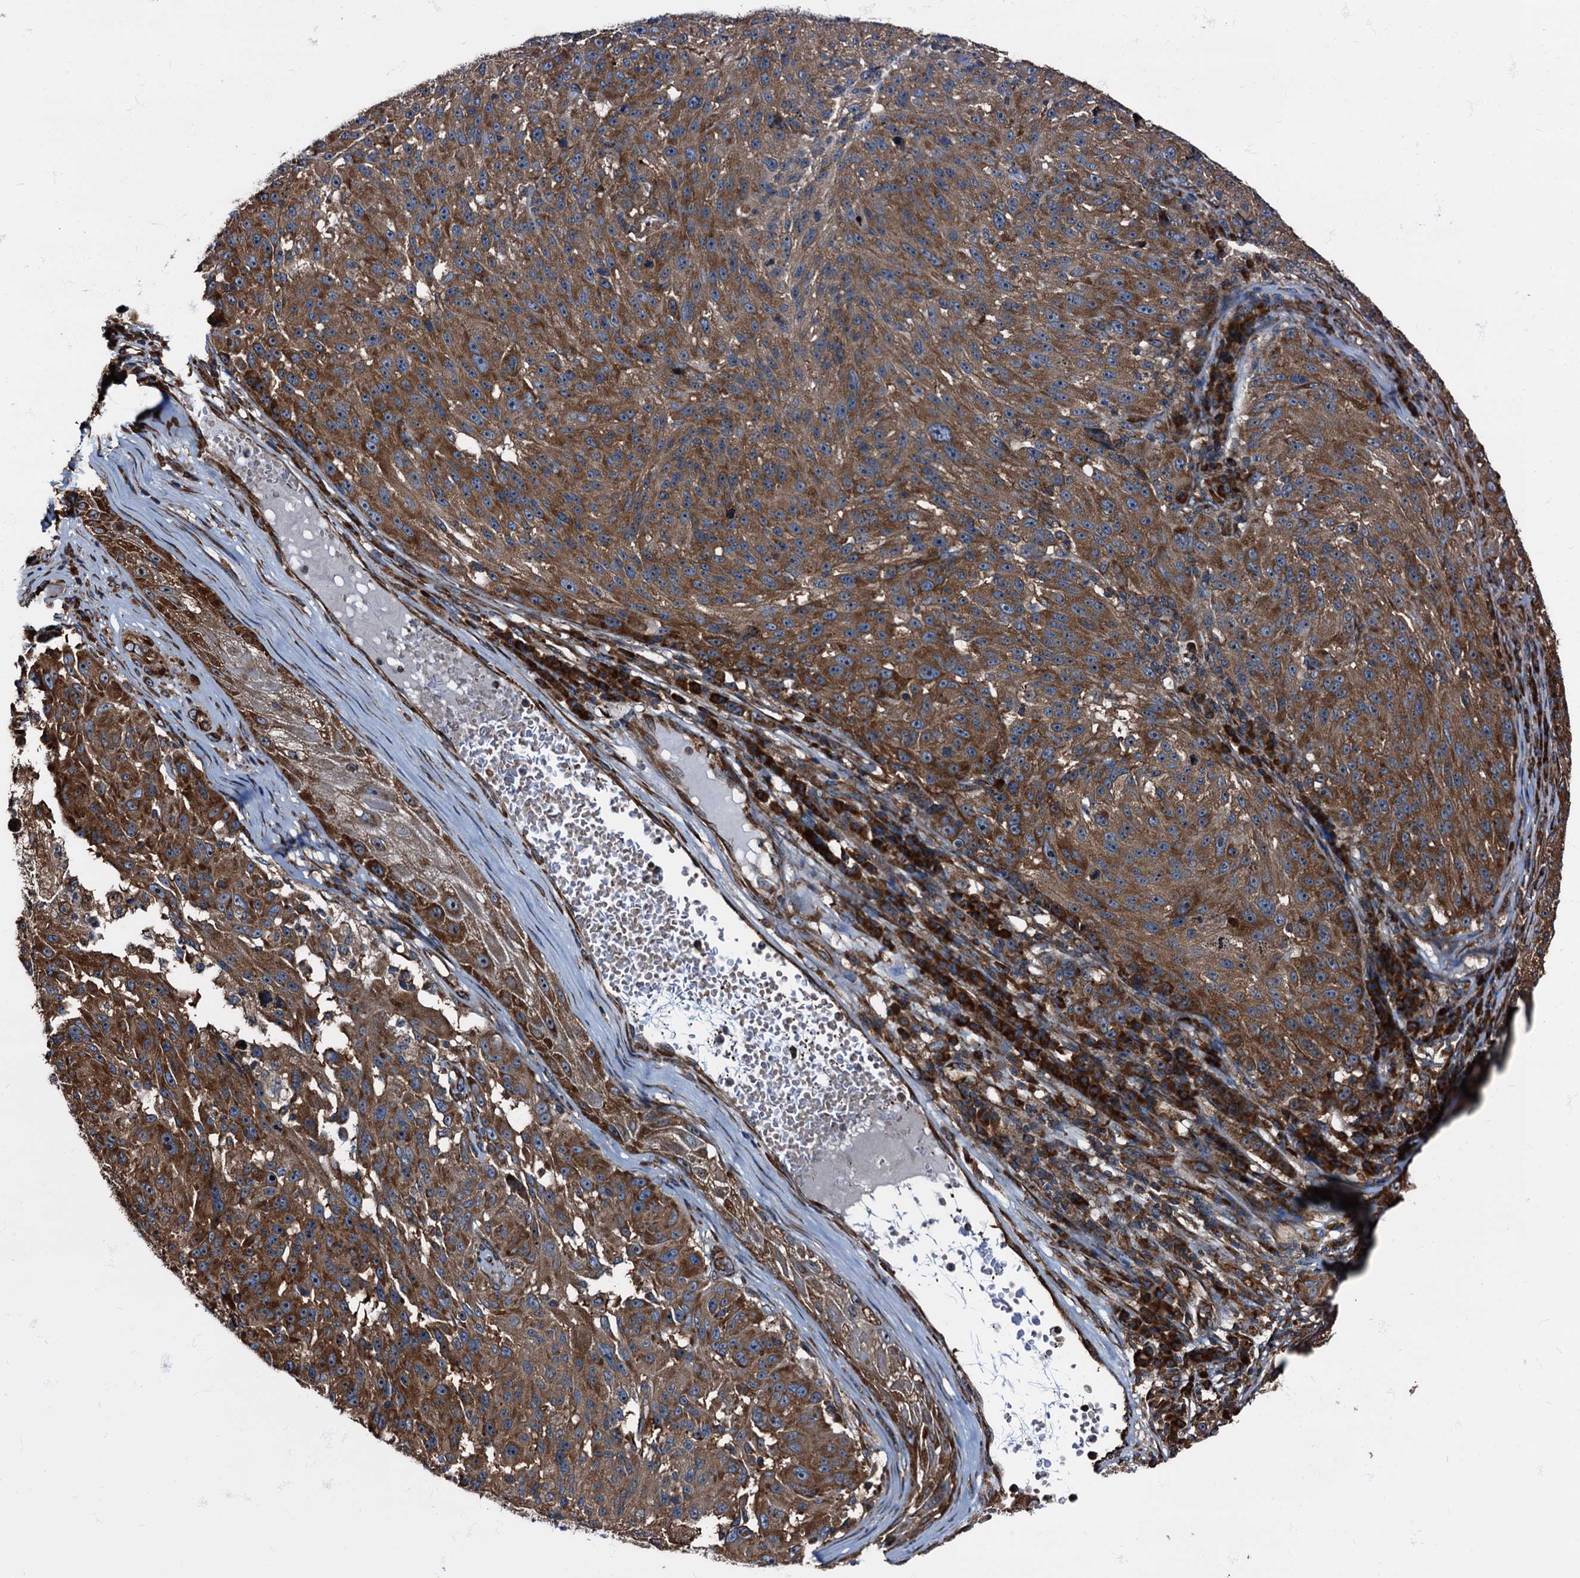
{"staining": {"intensity": "strong", "quantity": ">75%", "location": "cytoplasmic/membranous"}, "tissue": "melanoma", "cell_type": "Tumor cells", "image_type": "cancer", "snomed": [{"axis": "morphology", "description": "Malignant melanoma, NOS"}, {"axis": "topography", "description": "Skin"}], "caption": "Strong cytoplasmic/membranous staining for a protein is seen in about >75% of tumor cells of malignant melanoma using immunohistochemistry (IHC).", "gene": "ATP2C1", "patient": {"sex": "male", "age": 53}}